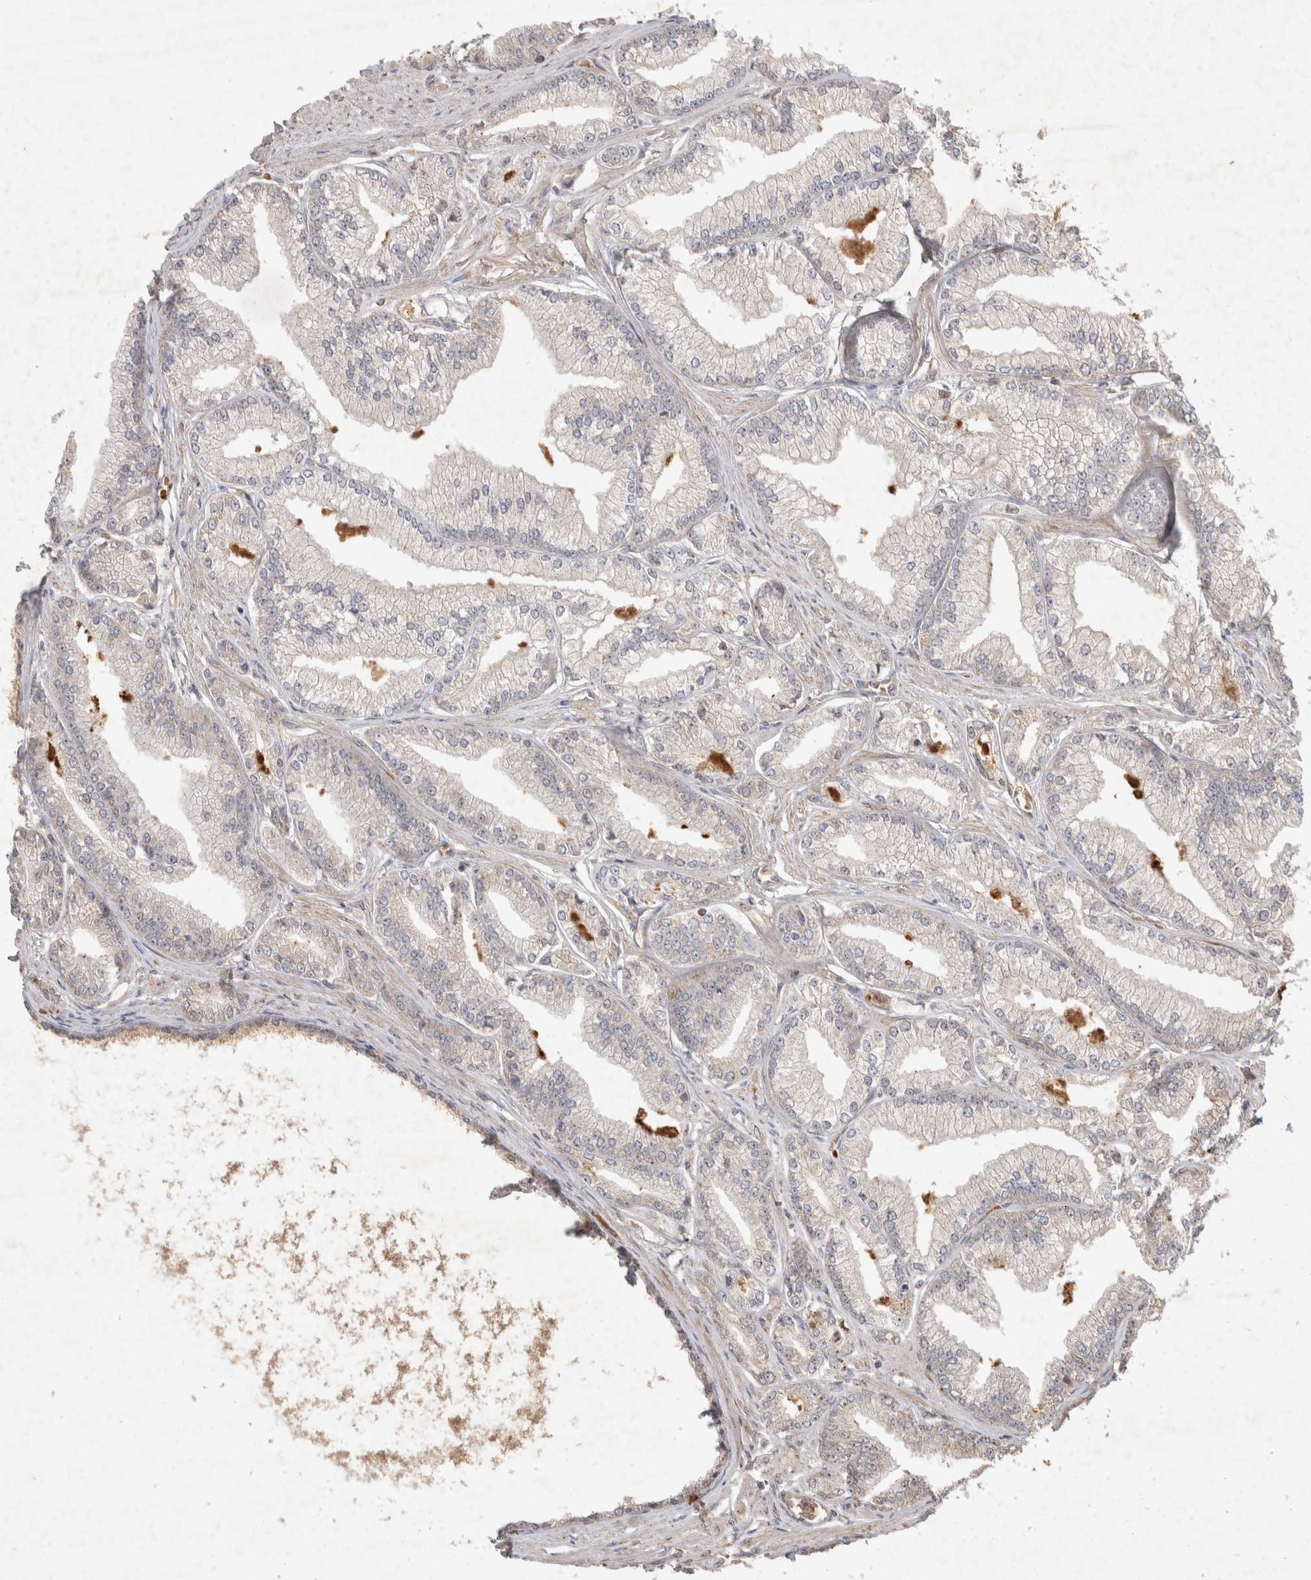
{"staining": {"intensity": "negative", "quantity": "none", "location": "none"}, "tissue": "prostate cancer", "cell_type": "Tumor cells", "image_type": "cancer", "snomed": [{"axis": "morphology", "description": "Adenocarcinoma, Low grade"}, {"axis": "topography", "description": "Prostate"}], "caption": "This is an immunohistochemistry (IHC) image of prostate cancer. There is no staining in tumor cells.", "gene": "FAM221A", "patient": {"sex": "male", "age": 52}}